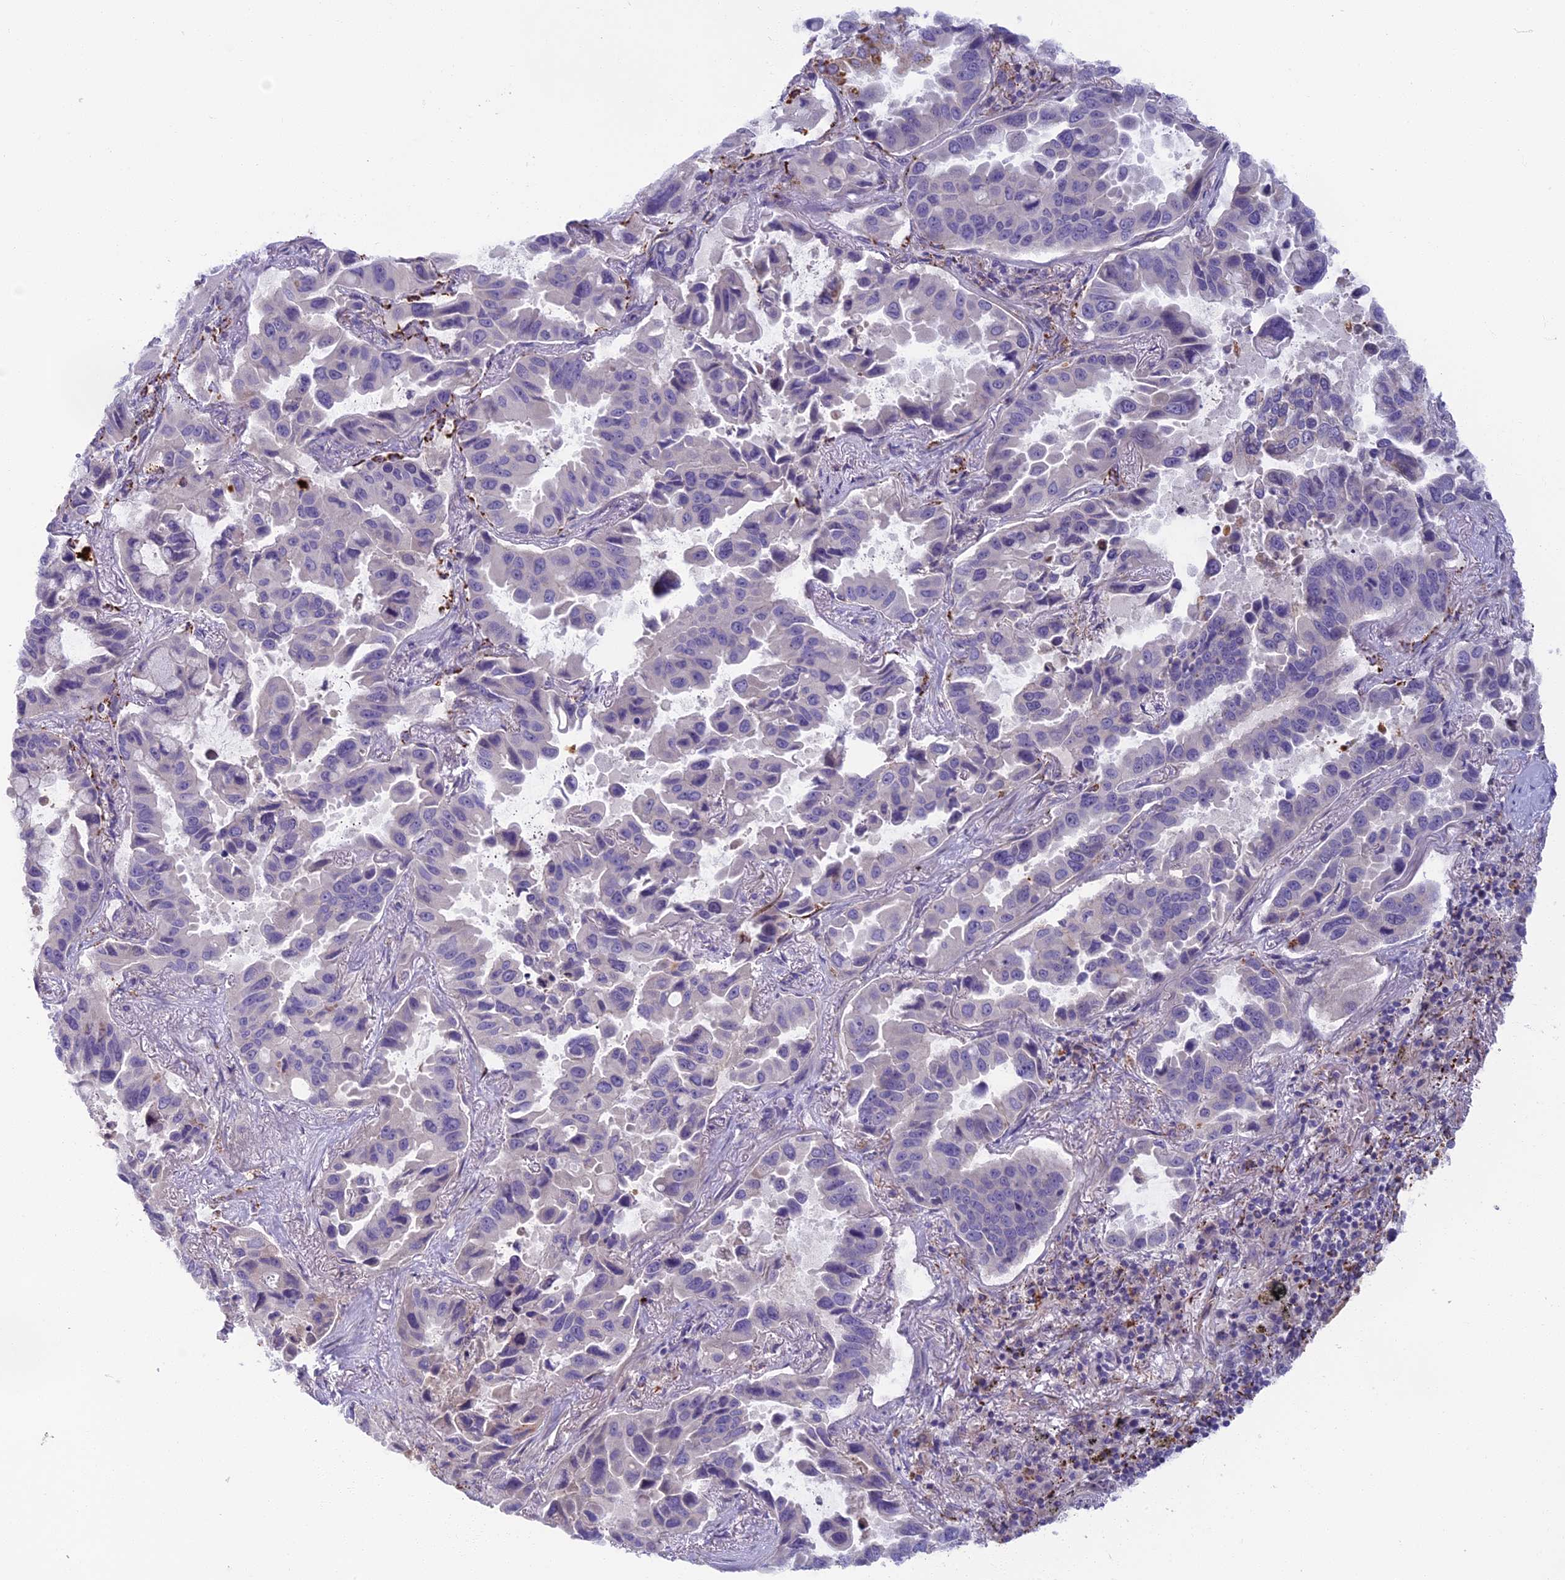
{"staining": {"intensity": "negative", "quantity": "none", "location": "none"}, "tissue": "lung cancer", "cell_type": "Tumor cells", "image_type": "cancer", "snomed": [{"axis": "morphology", "description": "Adenocarcinoma, NOS"}, {"axis": "topography", "description": "Lung"}], "caption": "High power microscopy micrograph of an IHC image of lung adenocarcinoma, revealing no significant positivity in tumor cells.", "gene": "SEMA7A", "patient": {"sex": "male", "age": 64}}